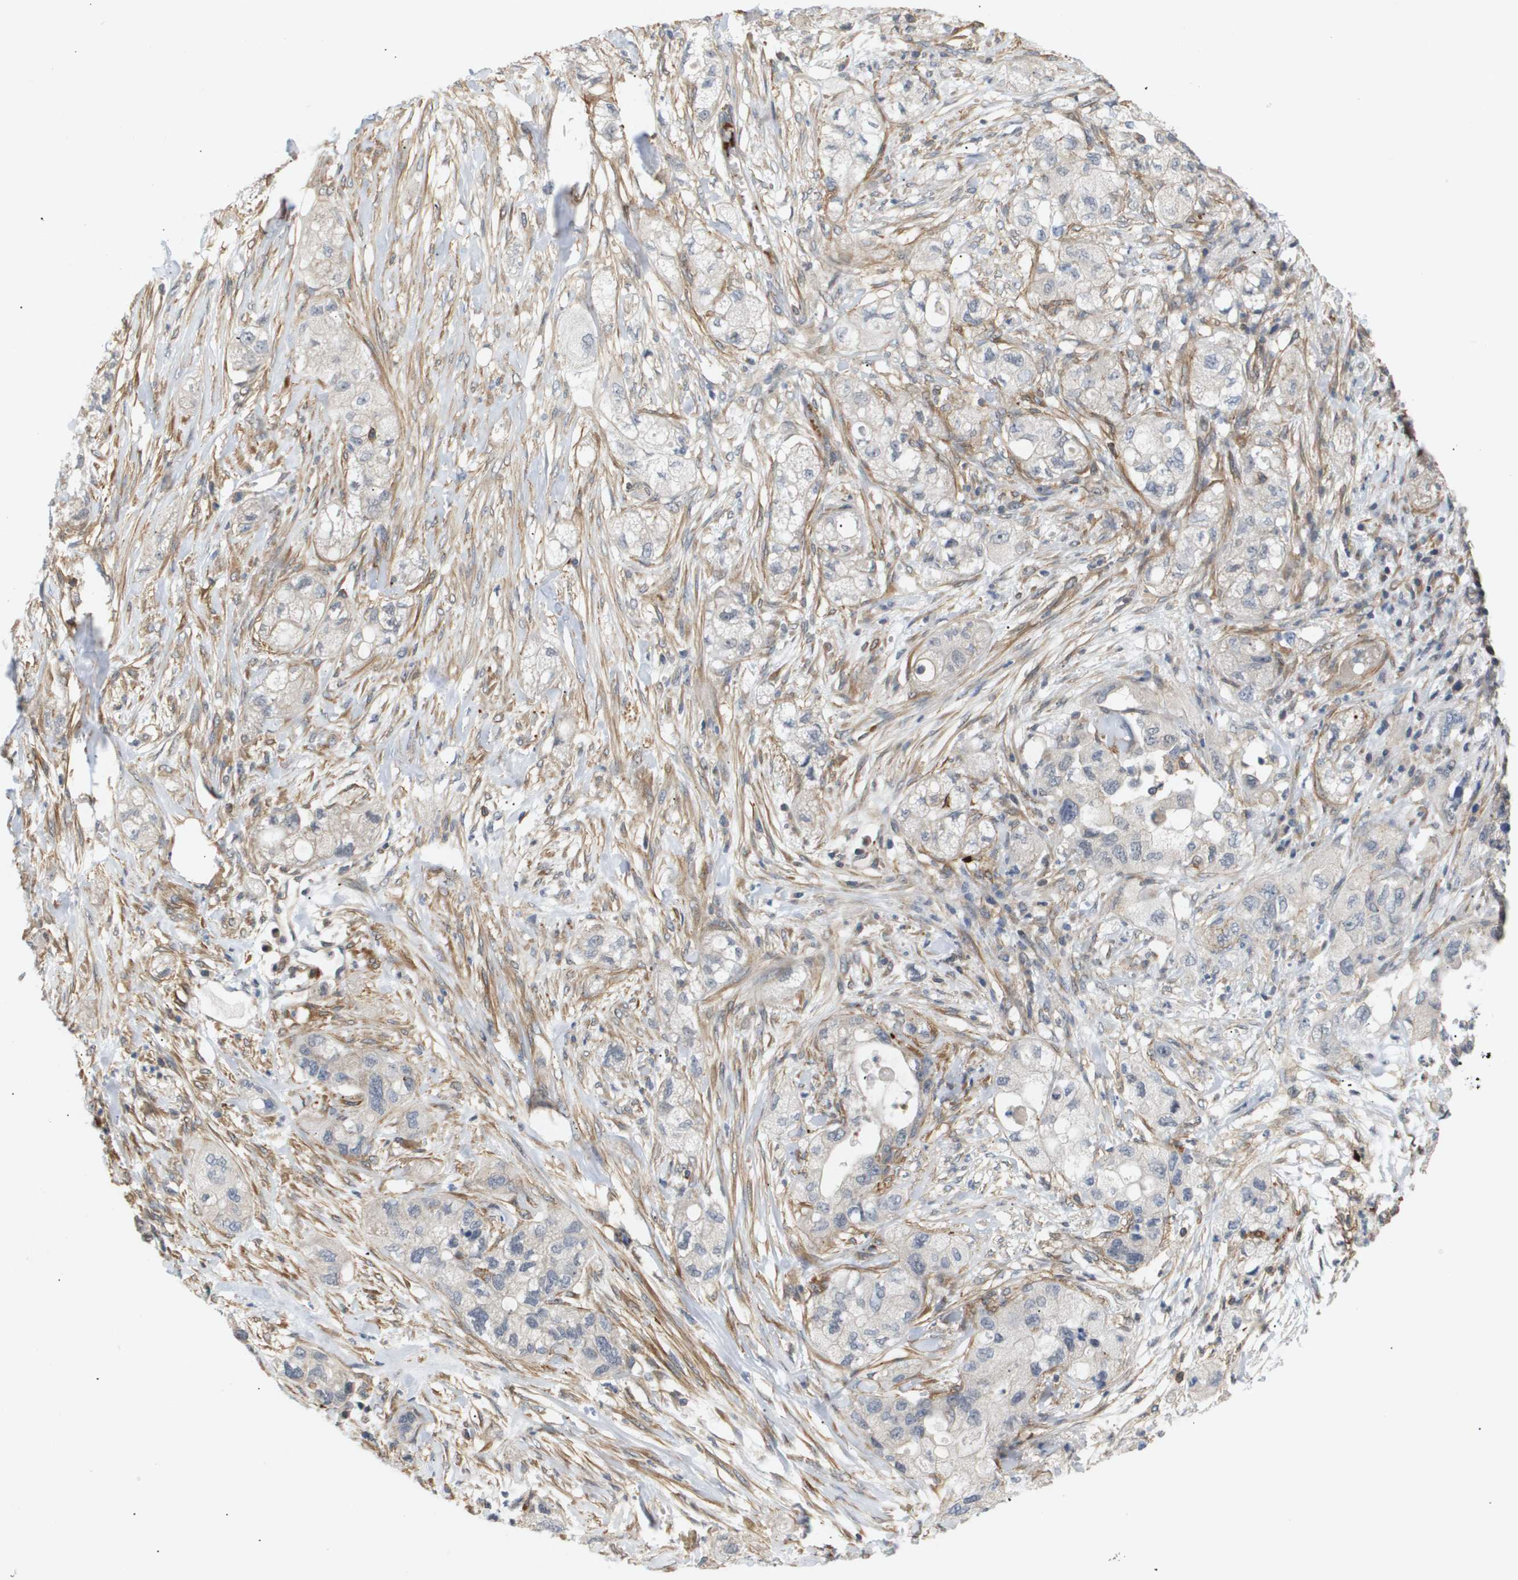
{"staining": {"intensity": "negative", "quantity": "none", "location": "none"}, "tissue": "pancreatic cancer", "cell_type": "Tumor cells", "image_type": "cancer", "snomed": [{"axis": "morphology", "description": "Adenocarcinoma, NOS"}, {"axis": "topography", "description": "Pancreas"}], "caption": "Tumor cells are negative for brown protein staining in pancreatic cancer.", "gene": "CORO2B", "patient": {"sex": "female", "age": 78}}